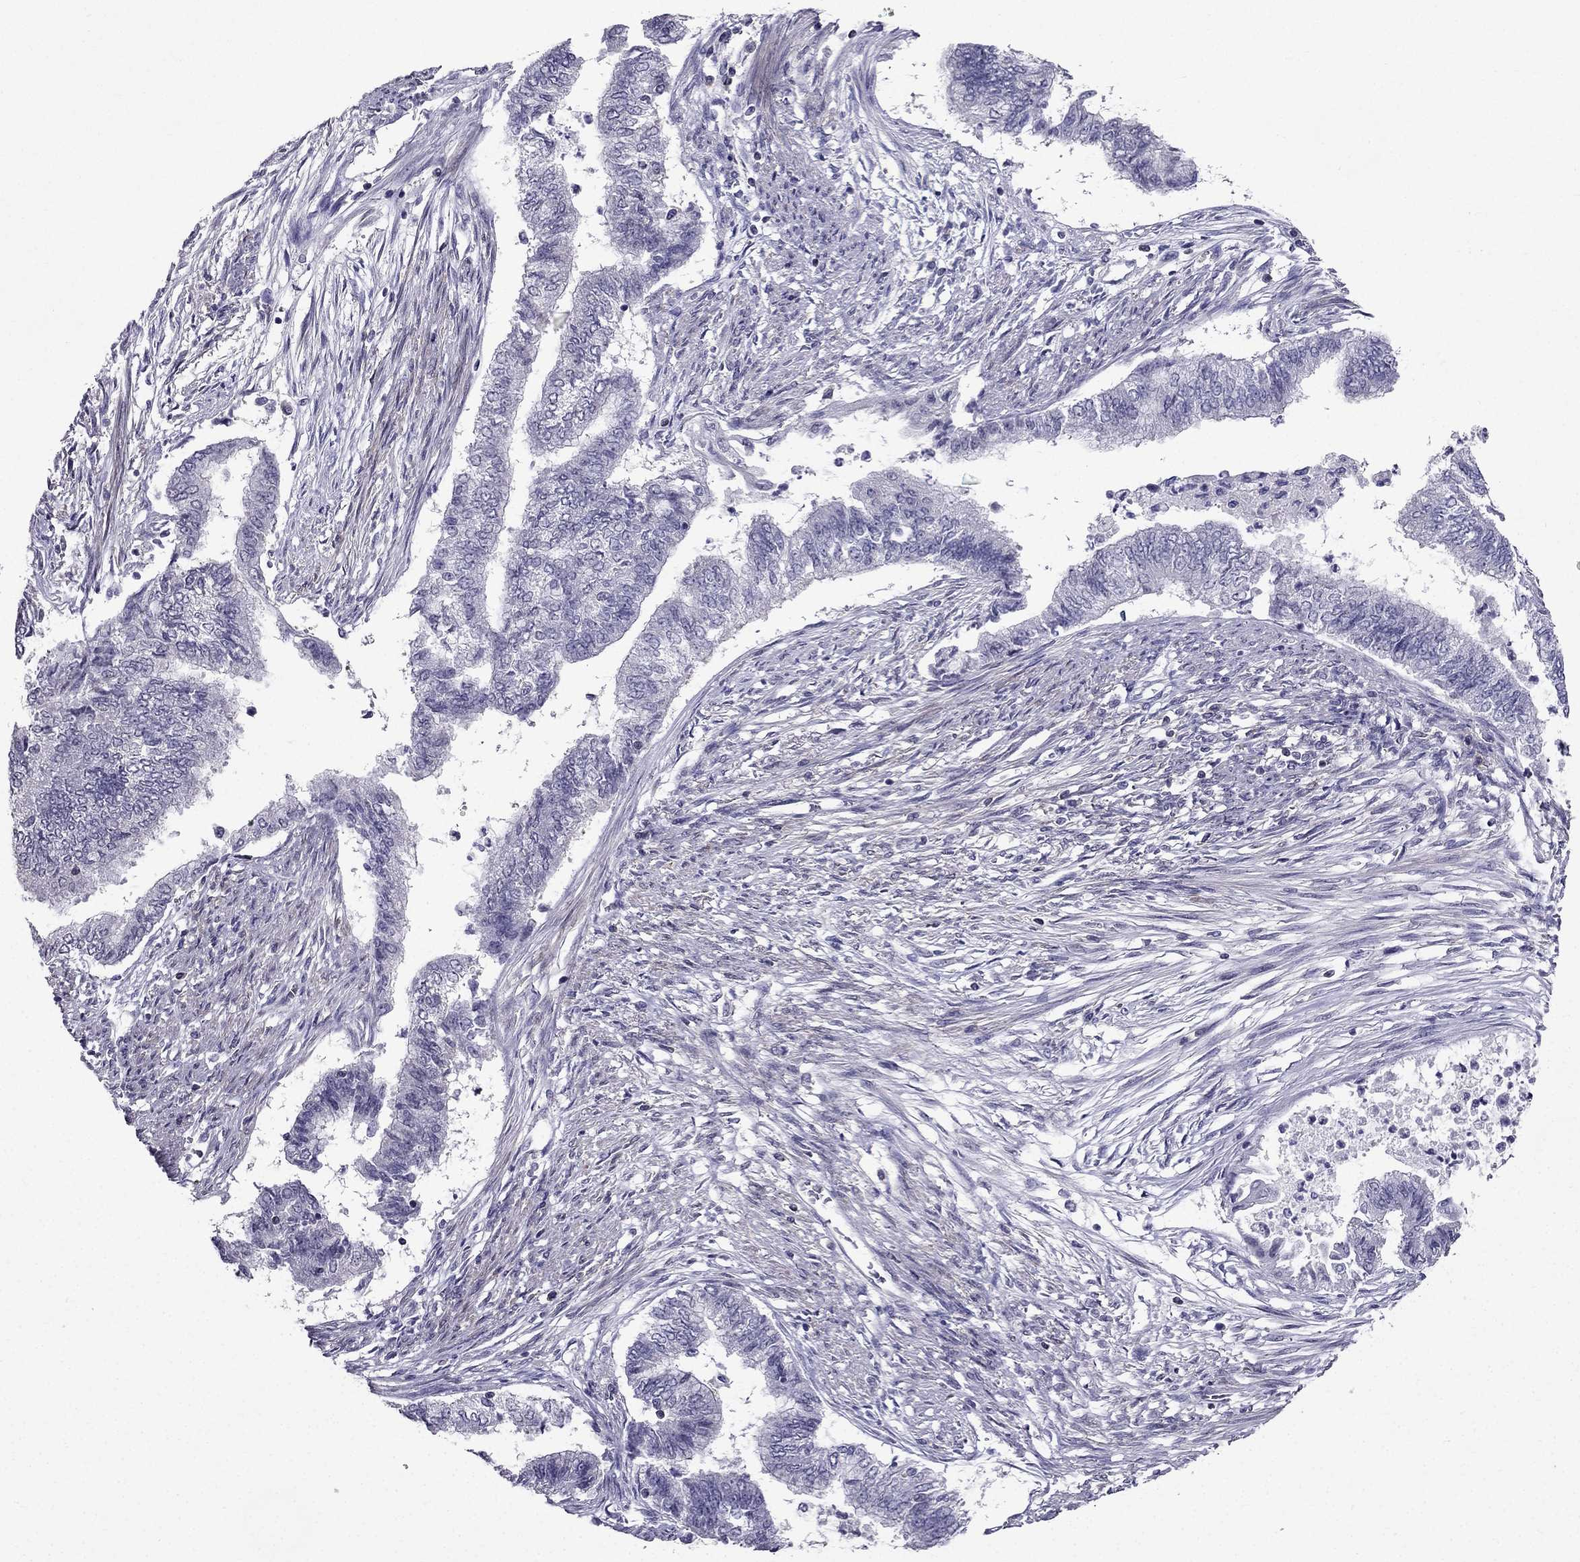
{"staining": {"intensity": "negative", "quantity": "none", "location": "none"}, "tissue": "endometrial cancer", "cell_type": "Tumor cells", "image_type": "cancer", "snomed": [{"axis": "morphology", "description": "Adenocarcinoma, NOS"}, {"axis": "topography", "description": "Endometrium"}], "caption": "The image reveals no significant expression in tumor cells of endometrial cancer (adenocarcinoma).", "gene": "AAK1", "patient": {"sex": "female", "age": 65}}